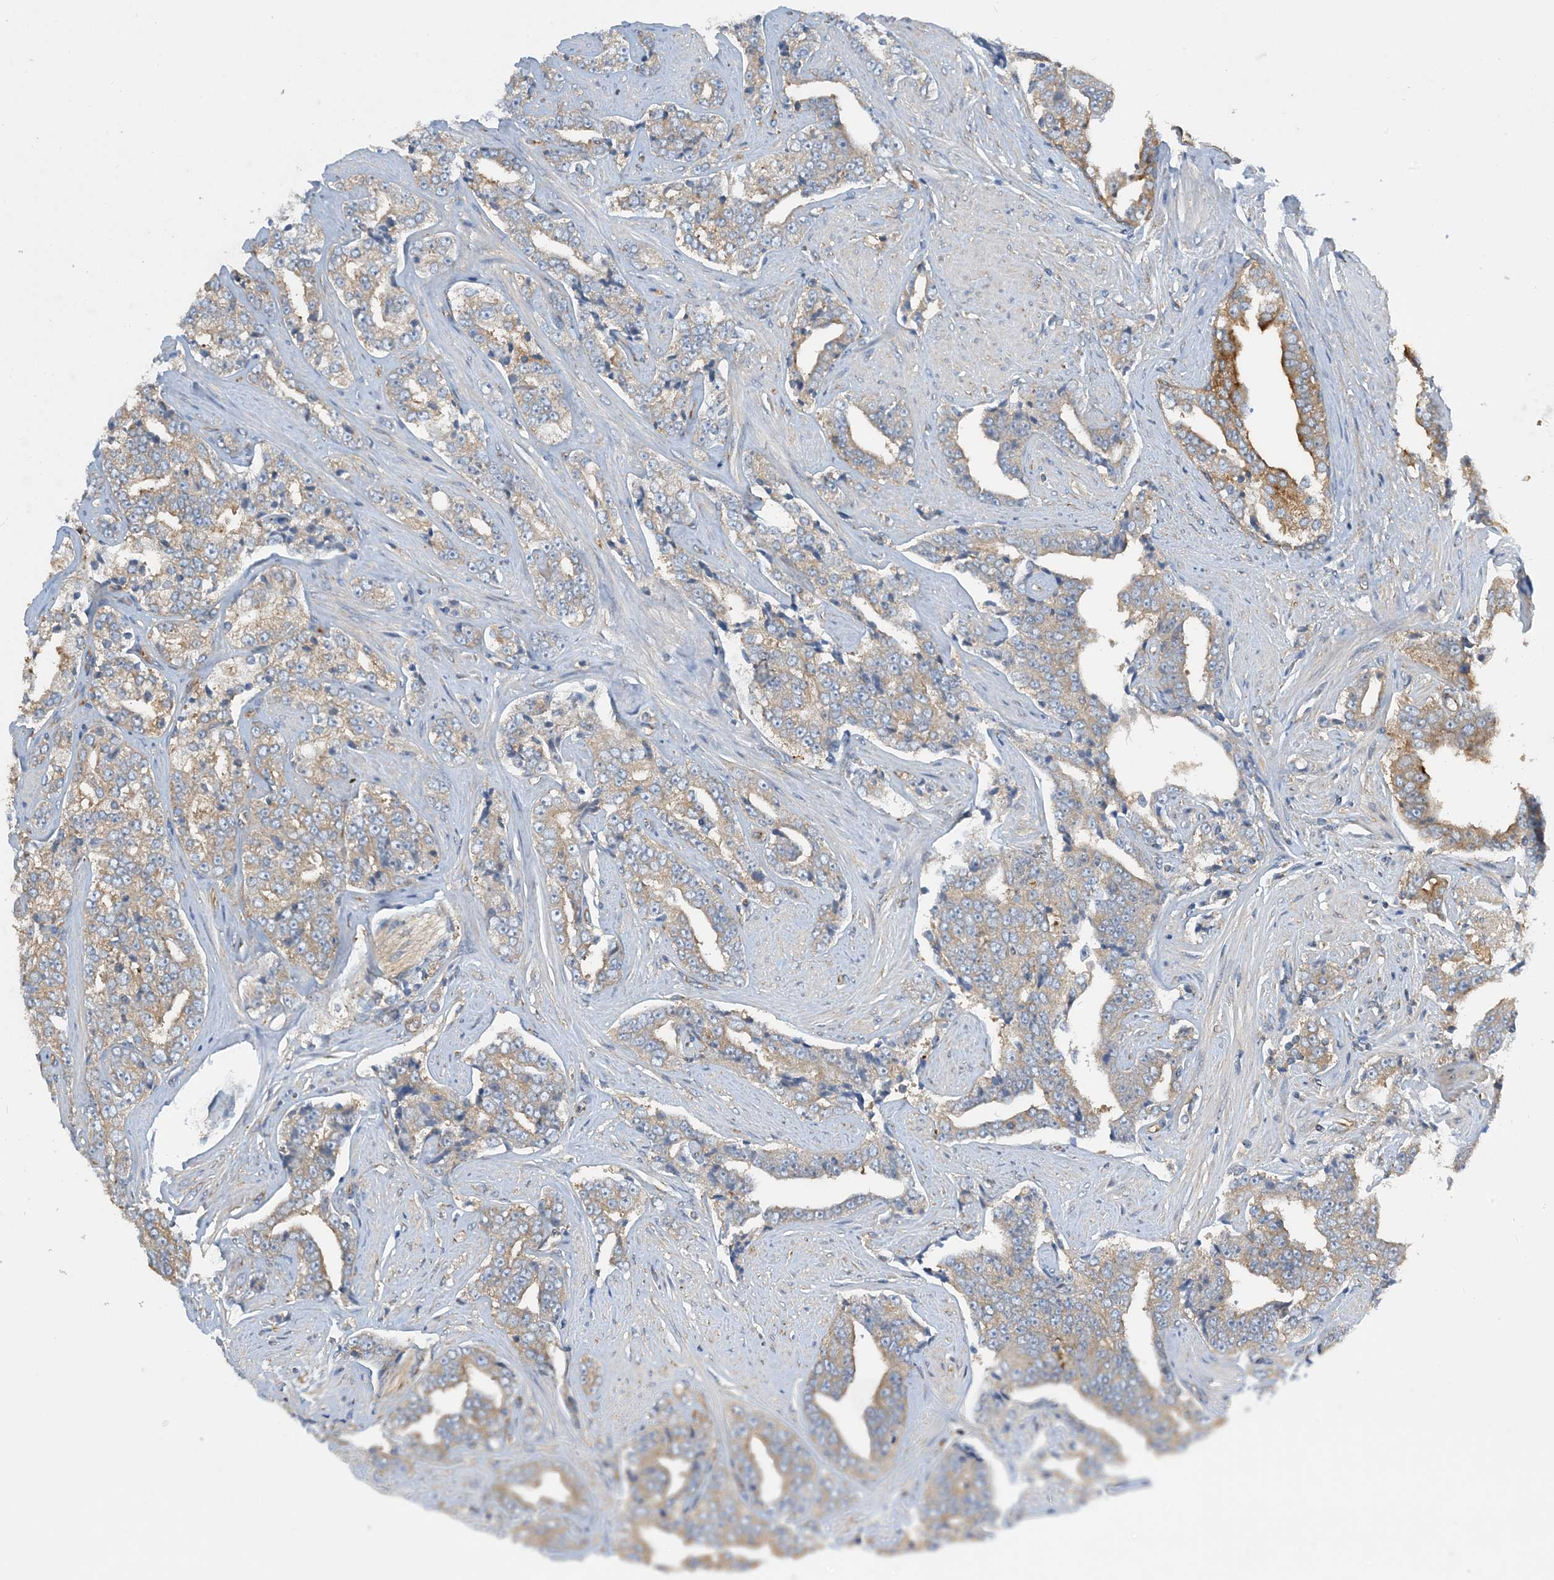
{"staining": {"intensity": "moderate", "quantity": ">75%", "location": "cytoplasmic/membranous"}, "tissue": "prostate cancer", "cell_type": "Tumor cells", "image_type": "cancer", "snomed": [{"axis": "morphology", "description": "Adenocarcinoma, High grade"}, {"axis": "topography", "description": "Prostate"}], "caption": "Brown immunohistochemical staining in human high-grade adenocarcinoma (prostate) displays moderate cytoplasmic/membranous expression in approximately >75% of tumor cells.", "gene": "SIDT1", "patient": {"sex": "male", "age": 71}}